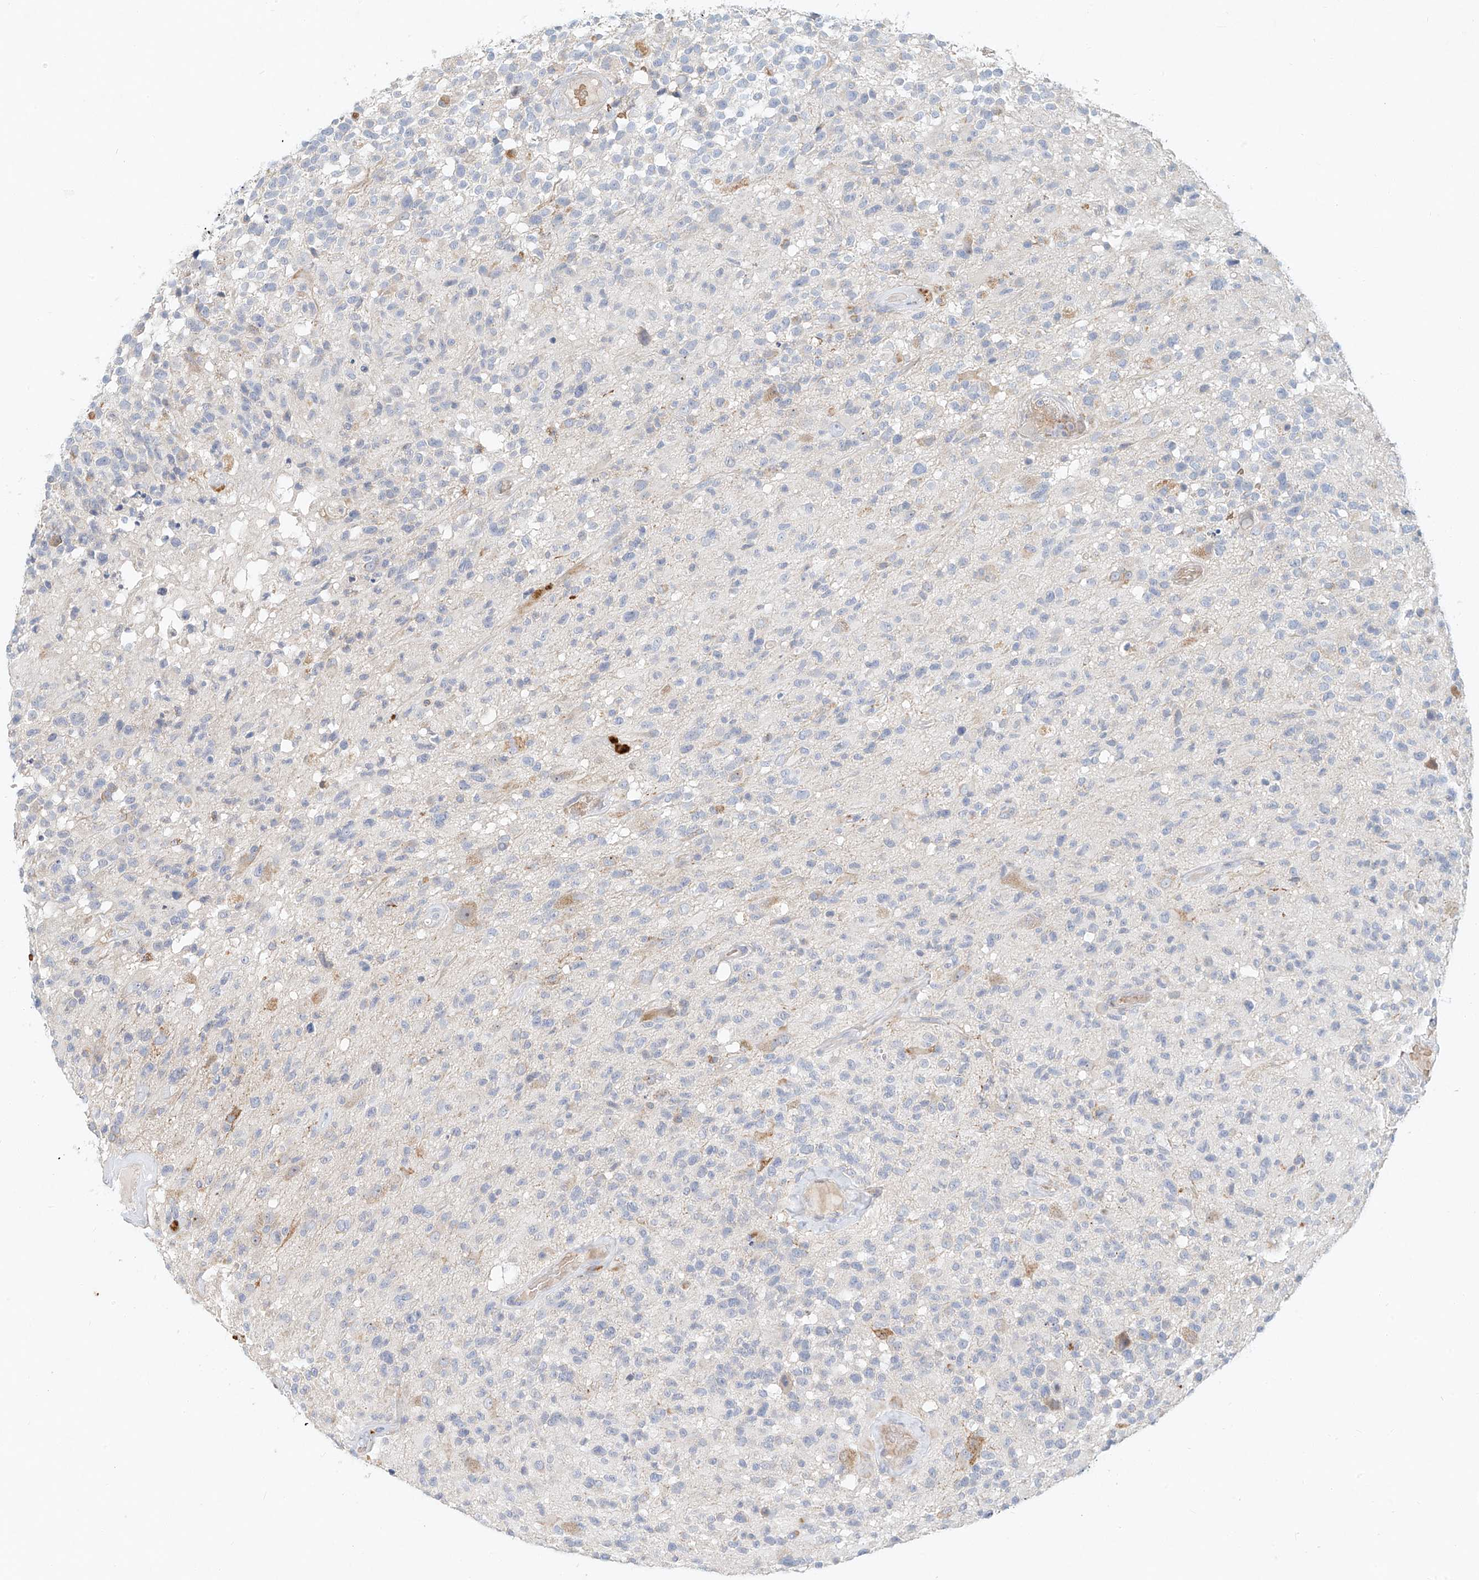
{"staining": {"intensity": "negative", "quantity": "none", "location": "none"}, "tissue": "glioma", "cell_type": "Tumor cells", "image_type": "cancer", "snomed": [{"axis": "morphology", "description": "Glioma, malignant, High grade"}, {"axis": "morphology", "description": "Glioblastoma, NOS"}, {"axis": "topography", "description": "Brain"}], "caption": "DAB (3,3'-diaminobenzidine) immunohistochemical staining of human glioma reveals no significant positivity in tumor cells.", "gene": "SYTL3", "patient": {"sex": "male", "age": 60}}